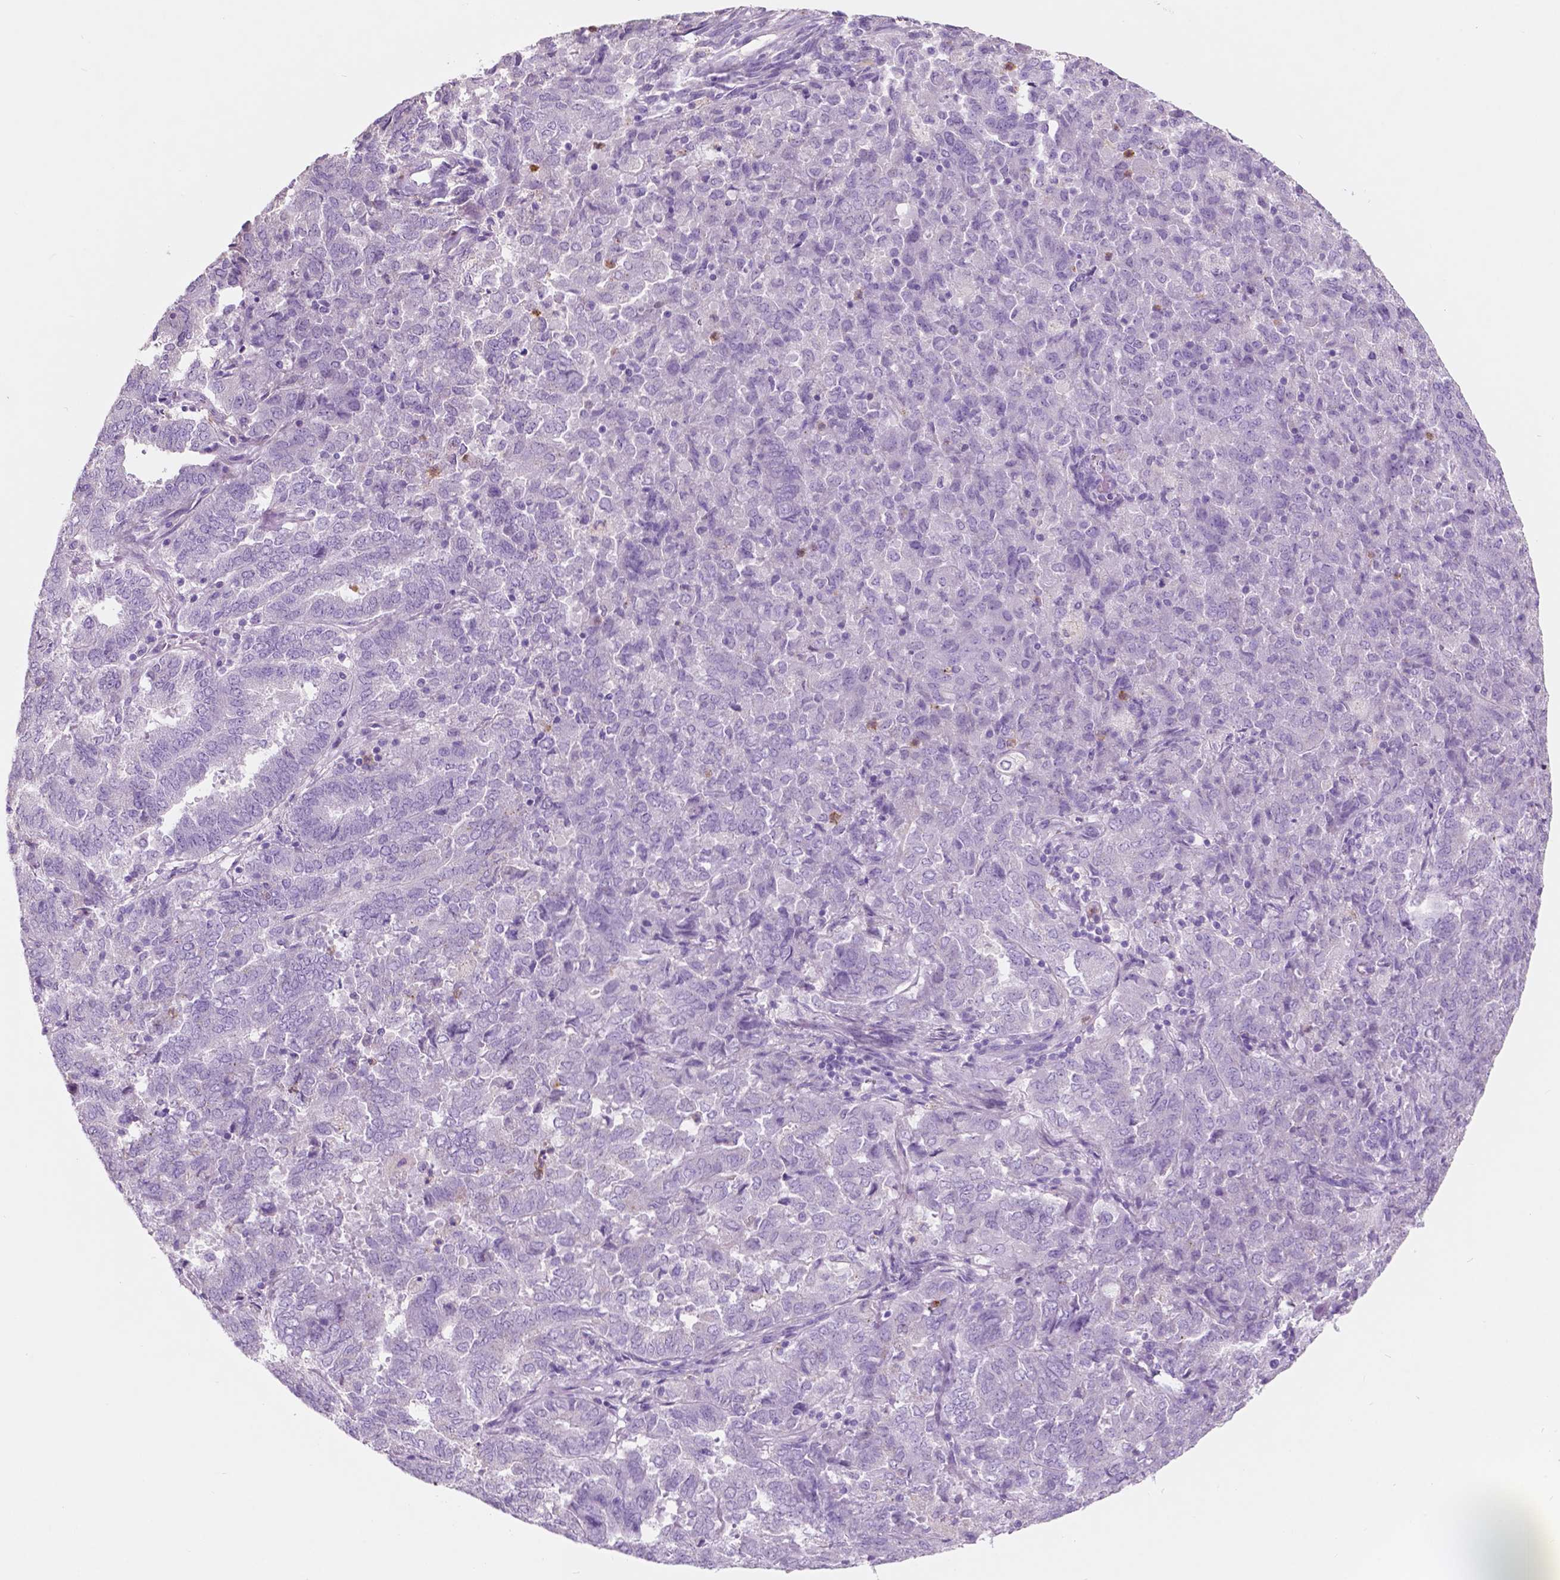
{"staining": {"intensity": "negative", "quantity": "none", "location": "none"}, "tissue": "endometrial cancer", "cell_type": "Tumor cells", "image_type": "cancer", "snomed": [{"axis": "morphology", "description": "Adenocarcinoma, NOS"}, {"axis": "topography", "description": "Endometrium"}], "caption": "This is a micrograph of immunohistochemistry staining of adenocarcinoma (endometrial), which shows no staining in tumor cells.", "gene": "CUZD1", "patient": {"sex": "female", "age": 72}}